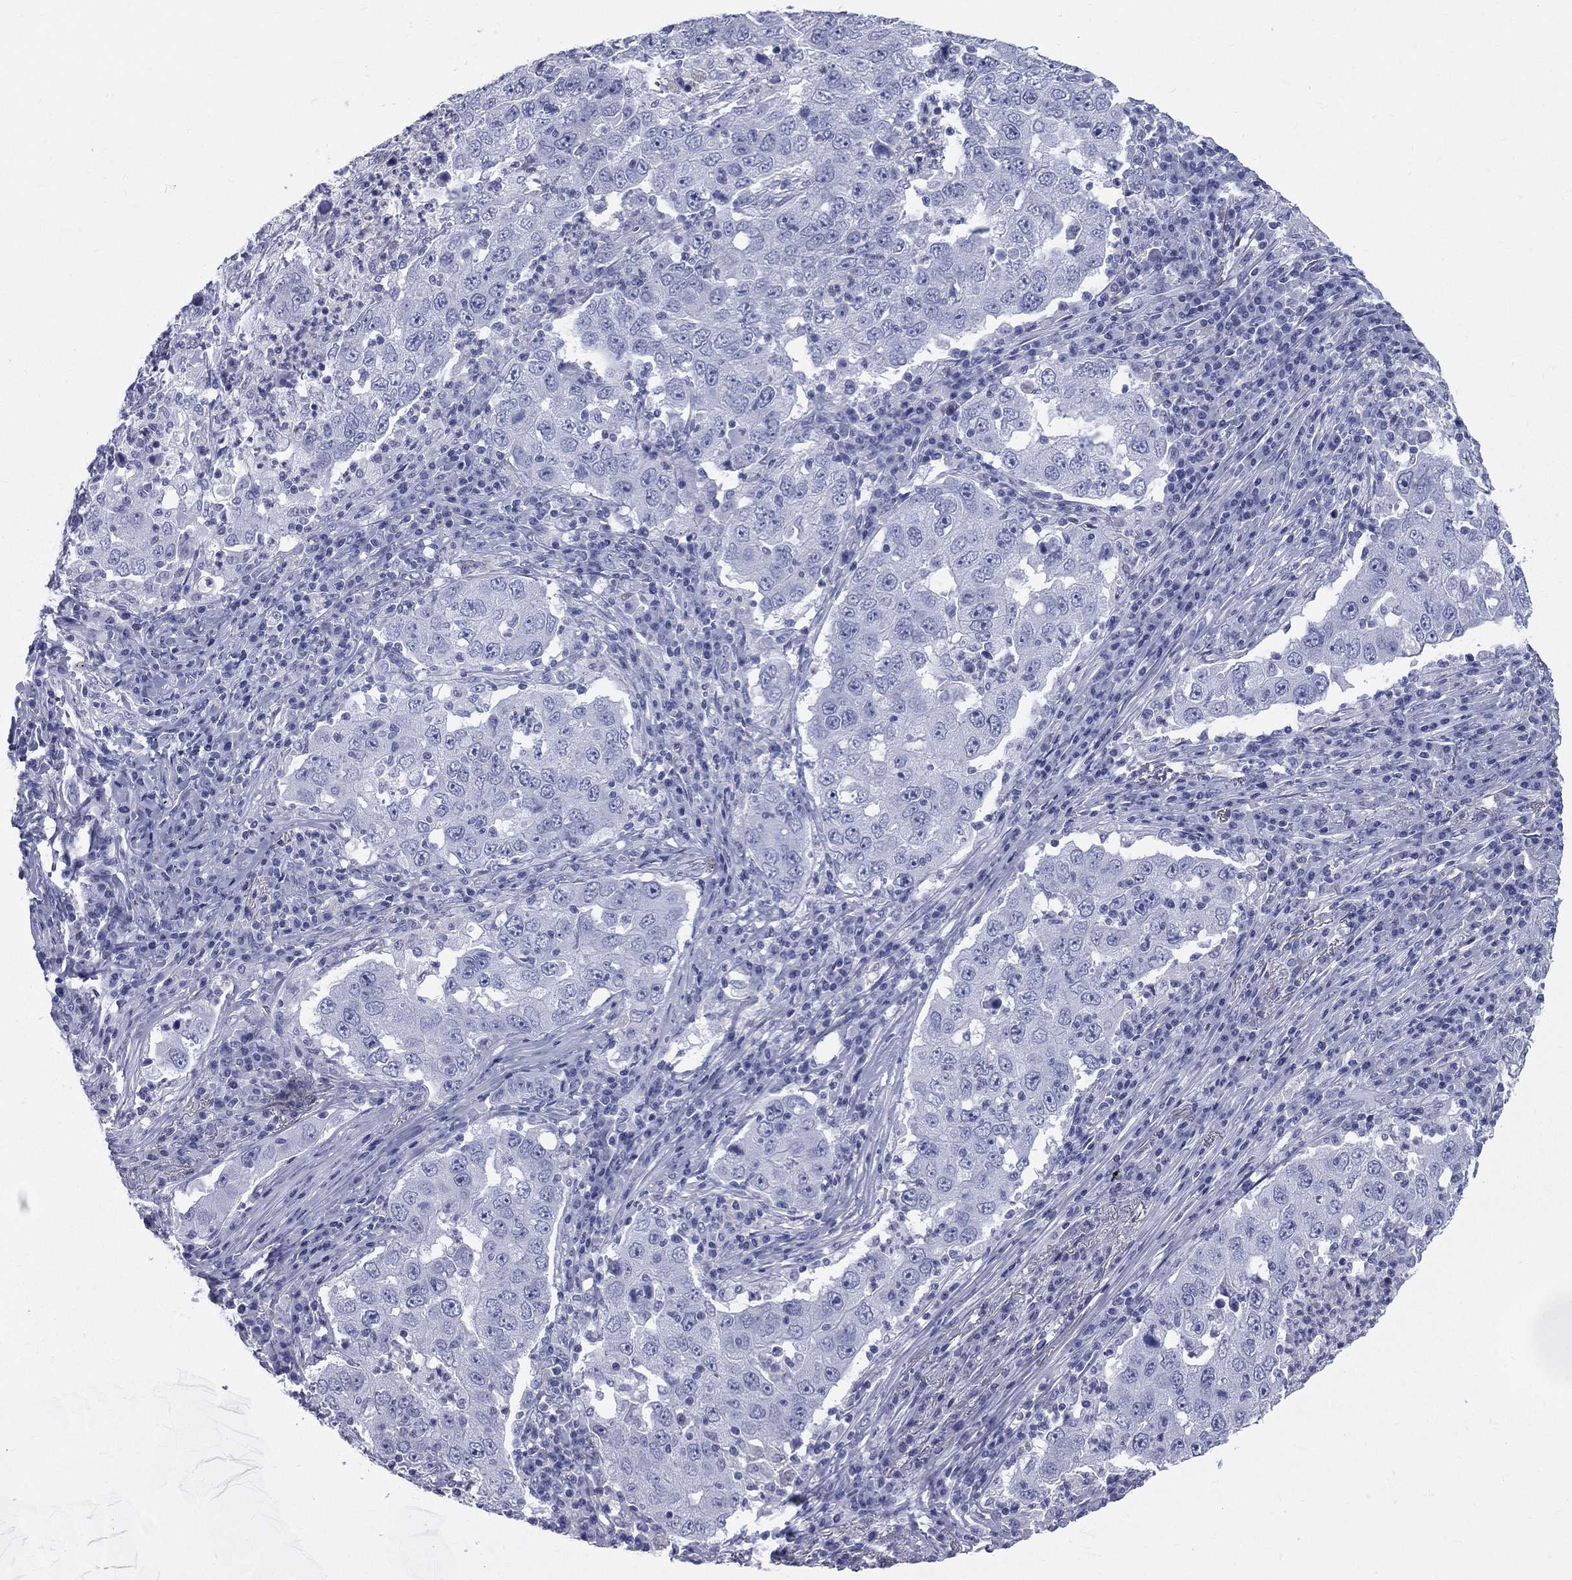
{"staining": {"intensity": "negative", "quantity": "none", "location": "none"}, "tissue": "lung cancer", "cell_type": "Tumor cells", "image_type": "cancer", "snomed": [{"axis": "morphology", "description": "Adenocarcinoma, NOS"}, {"axis": "topography", "description": "Lung"}], "caption": "Immunohistochemical staining of lung cancer (adenocarcinoma) displays no significant positivity in tumor cells. (IHC, brightfield microscopy, high magnification).", "gene": "HP", "patient": {"sex": "male", "age": 73}}